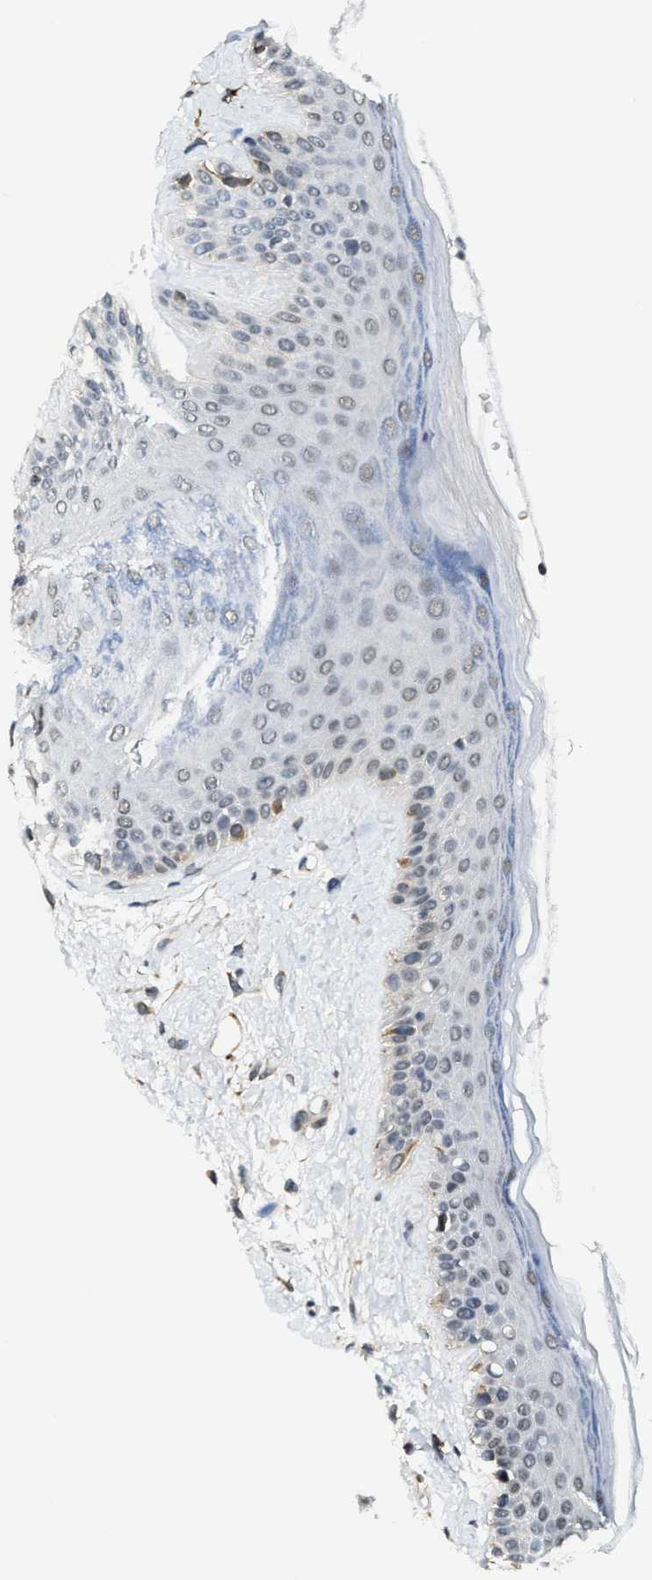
{"staining": {"intensity": "weak", "quantity": "25%-75%", "location": "nuclear"}, "tissue": "oral mucosa", "cell_type": "Squamous epithelial cells", "image_type": "normal", "snomed": [{"axis": "morphology", "description": "Normal tissue, NOS"}, {"axis": "topography", "description": "Skin"}, {"axis": "topography", "description": "Oral tissue"}], "caption": "High-magnification brightfield microscopy of unremarkable oral mucosa stained with DAB (3,3'-diaminobenzidine) (brown) and counterstained with hematoxylin (blue). squamous epithelial cells exhibit weak nuclear staining is seen in about25%-75% of cells.", "gene": "KIF24", "patient": {"sex": "male", "age": 84}}